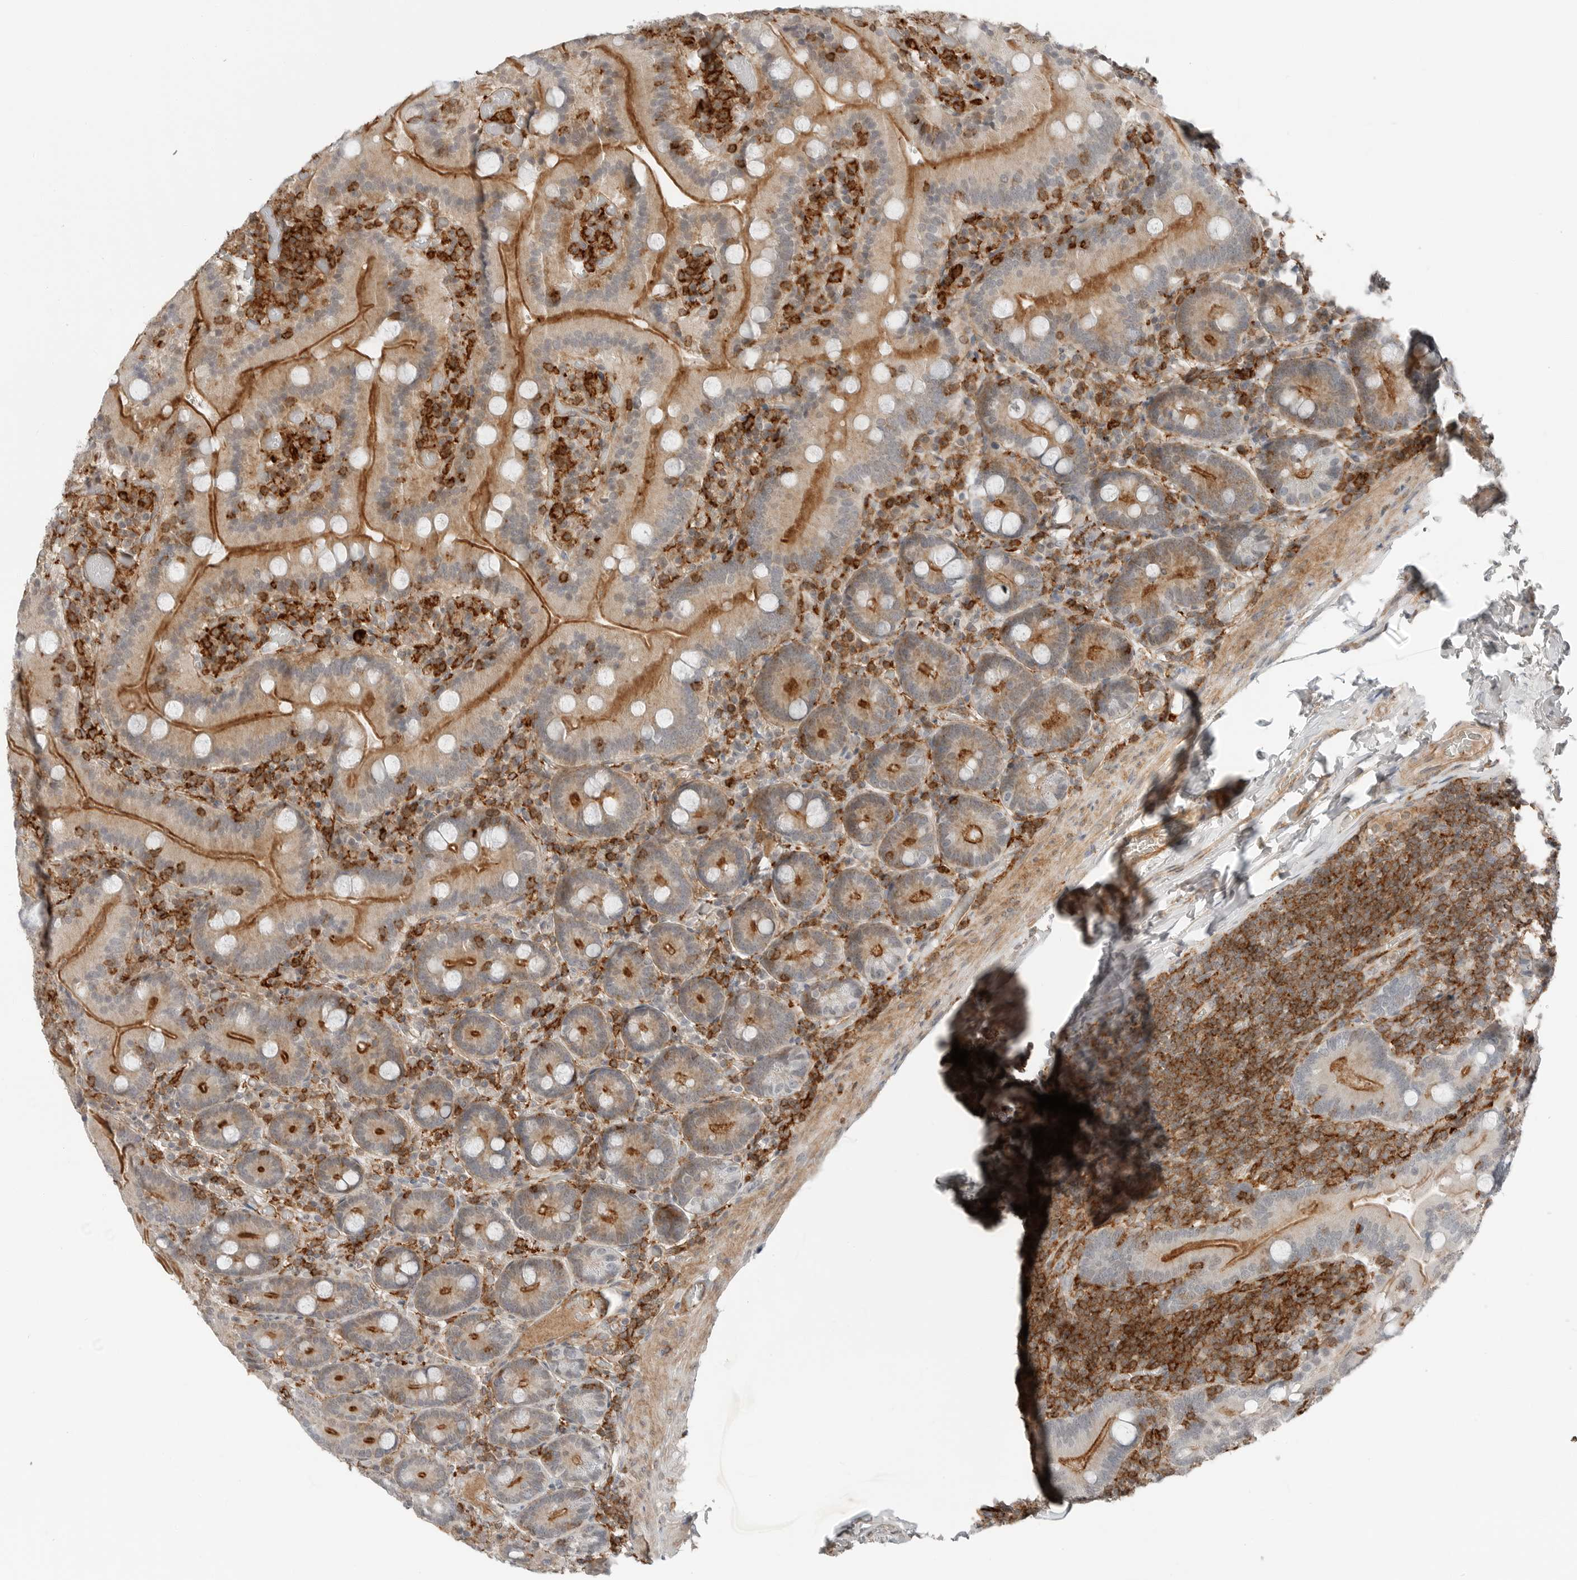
{"staining": {"intensity": "strong", "quantity": ">75%", "location": "cytoplasmic/membranous"}, "tissue": "duodenum", "cell_type": "Glandular cells", "image_type": "normal", "snomed": [{"axis": "morphology", "description": "Normal tissue, NOS"}, {"axis": "topography", "description": "Duodenum"}], "caption": "This image reveals normal duodenum stained with immunohistochemistry (IHC) to label a protein in brown. The cytoplasmic/membranous of glandular cells show strong positivity for the protein. Nuclei are counter-stained blue.", "gene": "LEFTY2", "patient": {"sex": "female", "age": 62}}